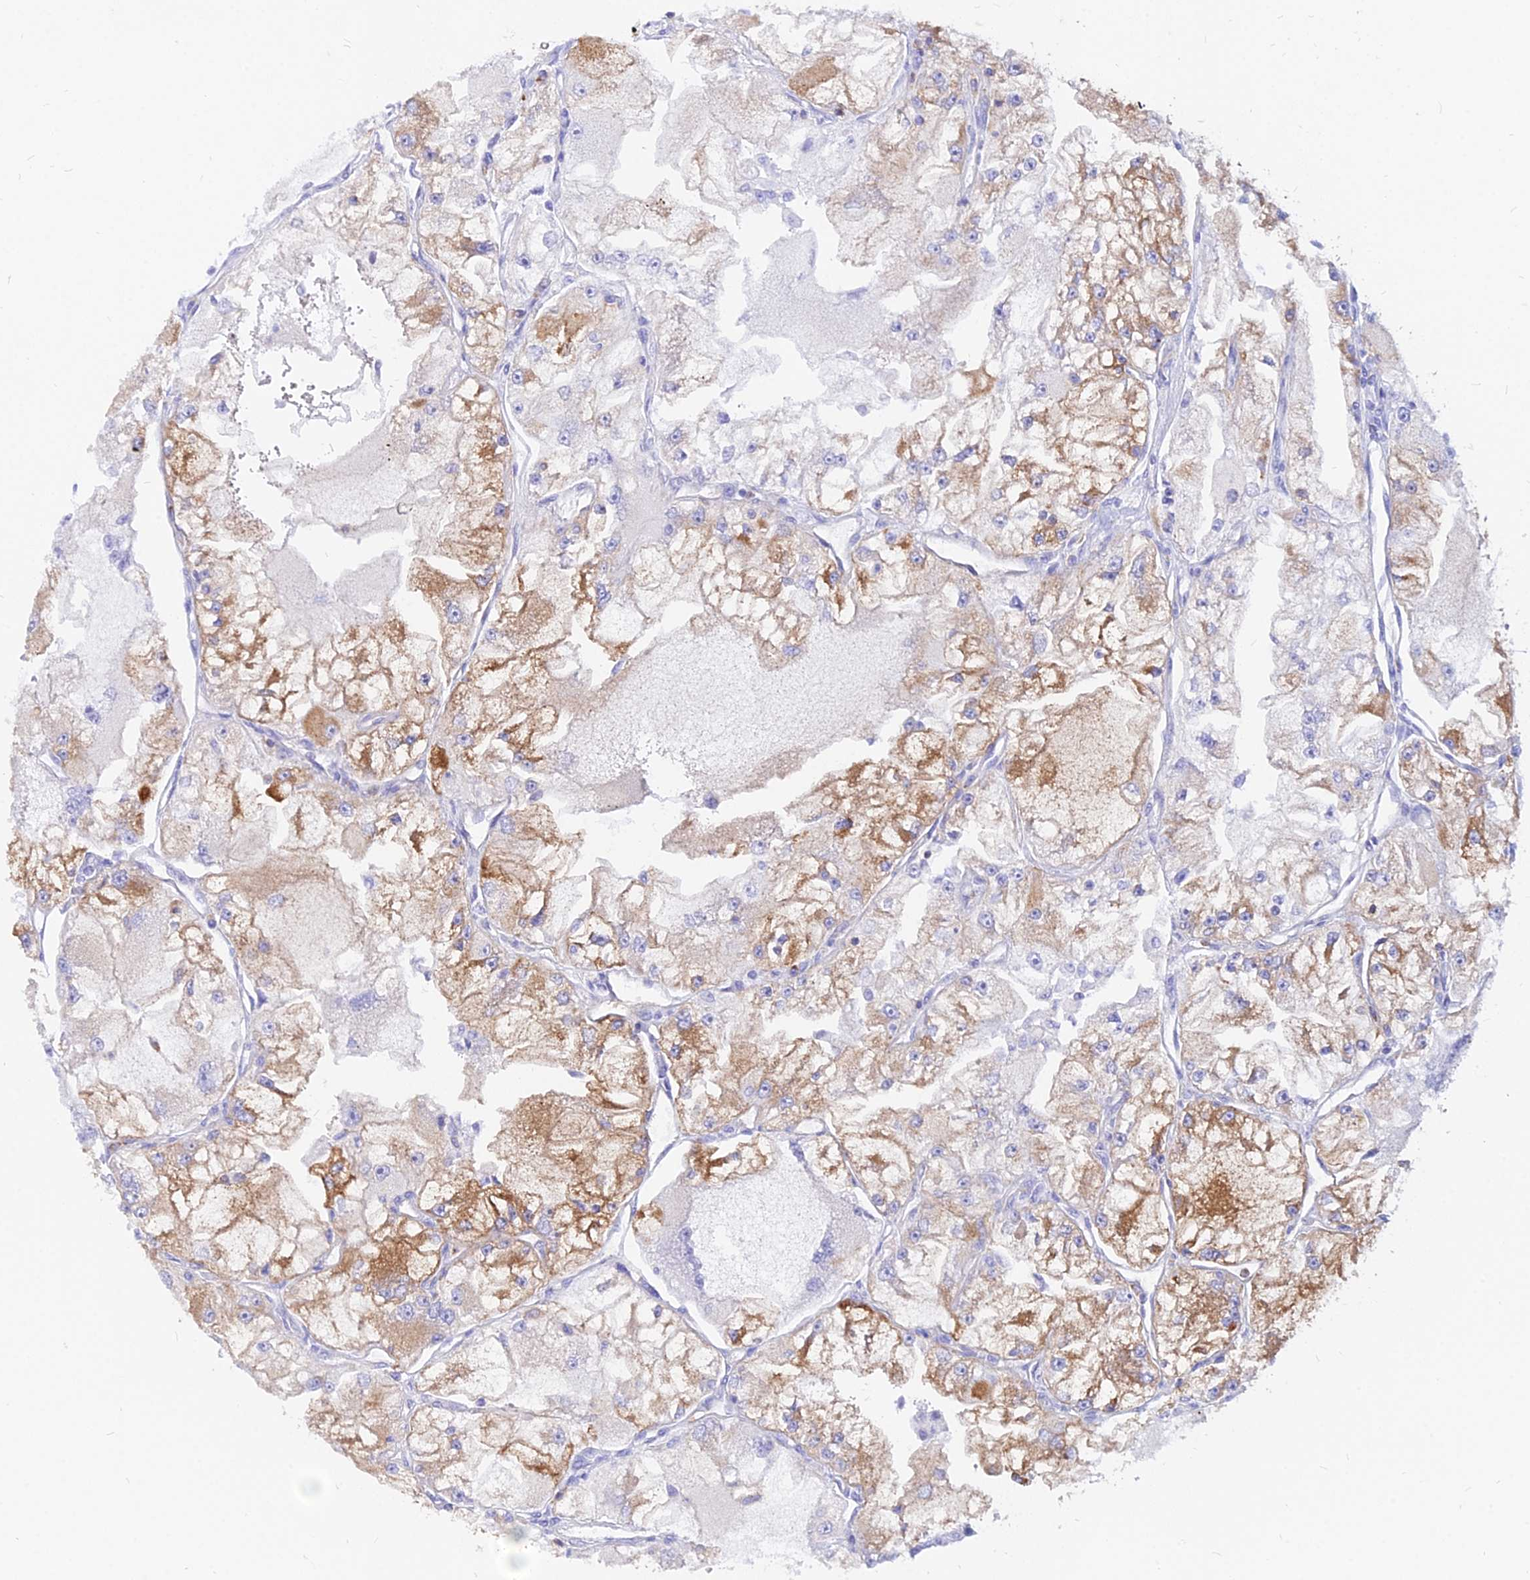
{"staining": {"intensity": "moderate", "quantity": "25%-75%", "location": "cytoplasmic/membranous"}, "tissue": "renal cancer", "cell_type": "Tumor cells", "image_type": "cancer", "snomed": [{"axis": "morphology", "description": "Adenocarcinoma, NOS"}, {"axis": "topography", "description": "Kidney"}], "caption": "Moderate cytoplasmic/membranous positivity is appreciated in approximately 25%-75% of tumor cells in renal cancer (adenocarcinoma). (IHC, brightfield microscopy, high magnification).", "gene": "AGTRAP", "patient": {"sex": "female", "age": 72}}